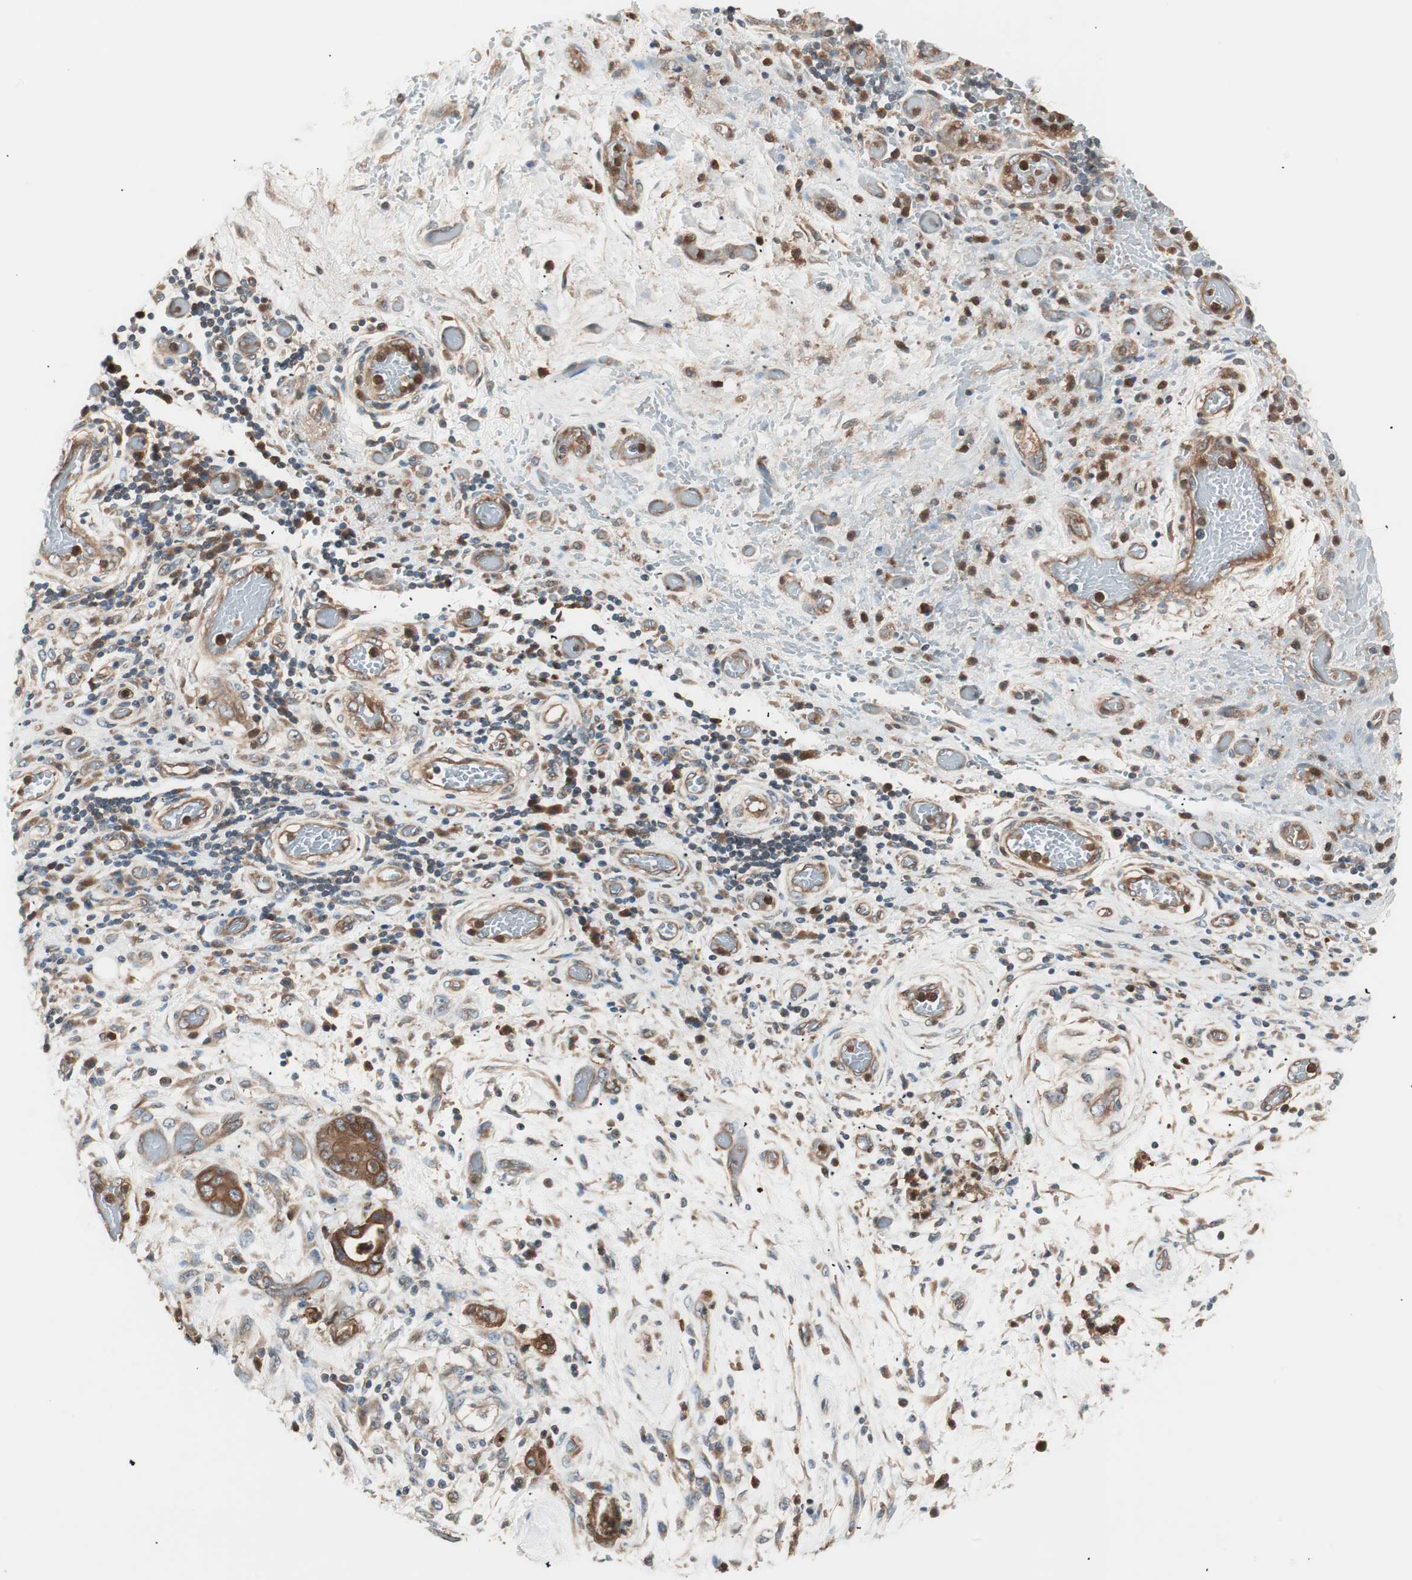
{"staining": {"intensity": "strong", "quantity": ">75%", "location": "cytoplasmic/membranous"}, "tissue": "stomach cancer", "cell_type": "Tumor cells", "image_type": "cancer", "snomed": [{"axis": "morphology", "description": "Adenocarcinoma, NOS"}, {"axis": "topography", "description": "Stomach"}], "caption": "About >75% of tumor cells in human stomach cancer (adenocarcinoma) display strong cytoplasmic/membranous protein staining as visualized by brown immunohistochemical staining.", "gene": "TSG101", "patient": {"sex": "female", "age": 73}}